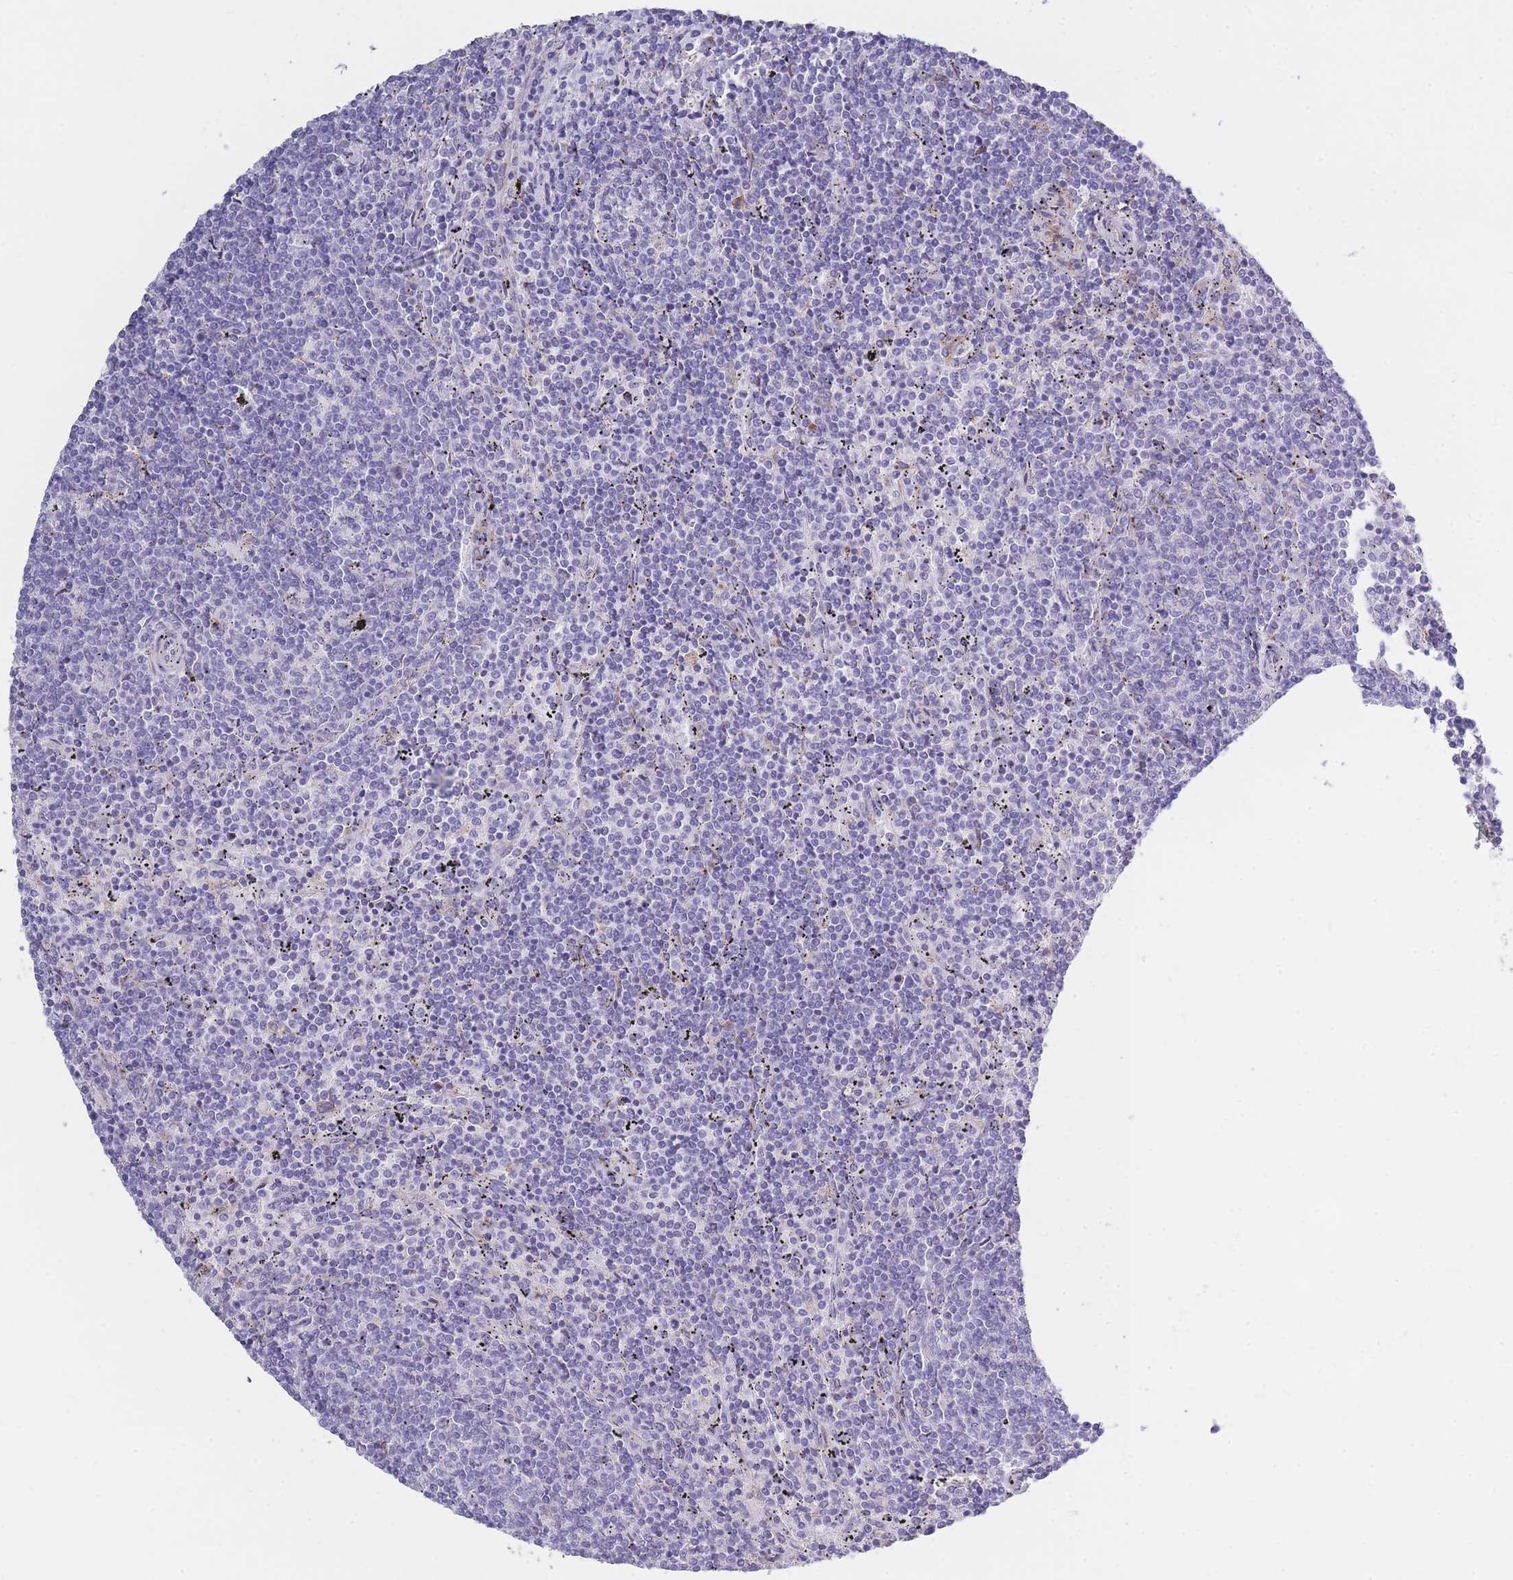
{"staining": {"intensity": "negative", "quantity": "none", "location": "none"}, "tissue": "lymphoma", "cell_type": "Tumor cells", "image_type": "cancer", "snomed": [{"axis": "morphology", "description": "Malignant lymphoma, non-Hodgkin's type, Low grade"}, {"axis": "topography", "description": "Spleen"}], "caption": "High power microscopy histopathology image of an immunohistochemistry (IHC) photomicrograph of lymphoma, revealing no significant expression in tumor cells.", "gene": "XKR8", "patient": {"sex": "female", "age": 50}}